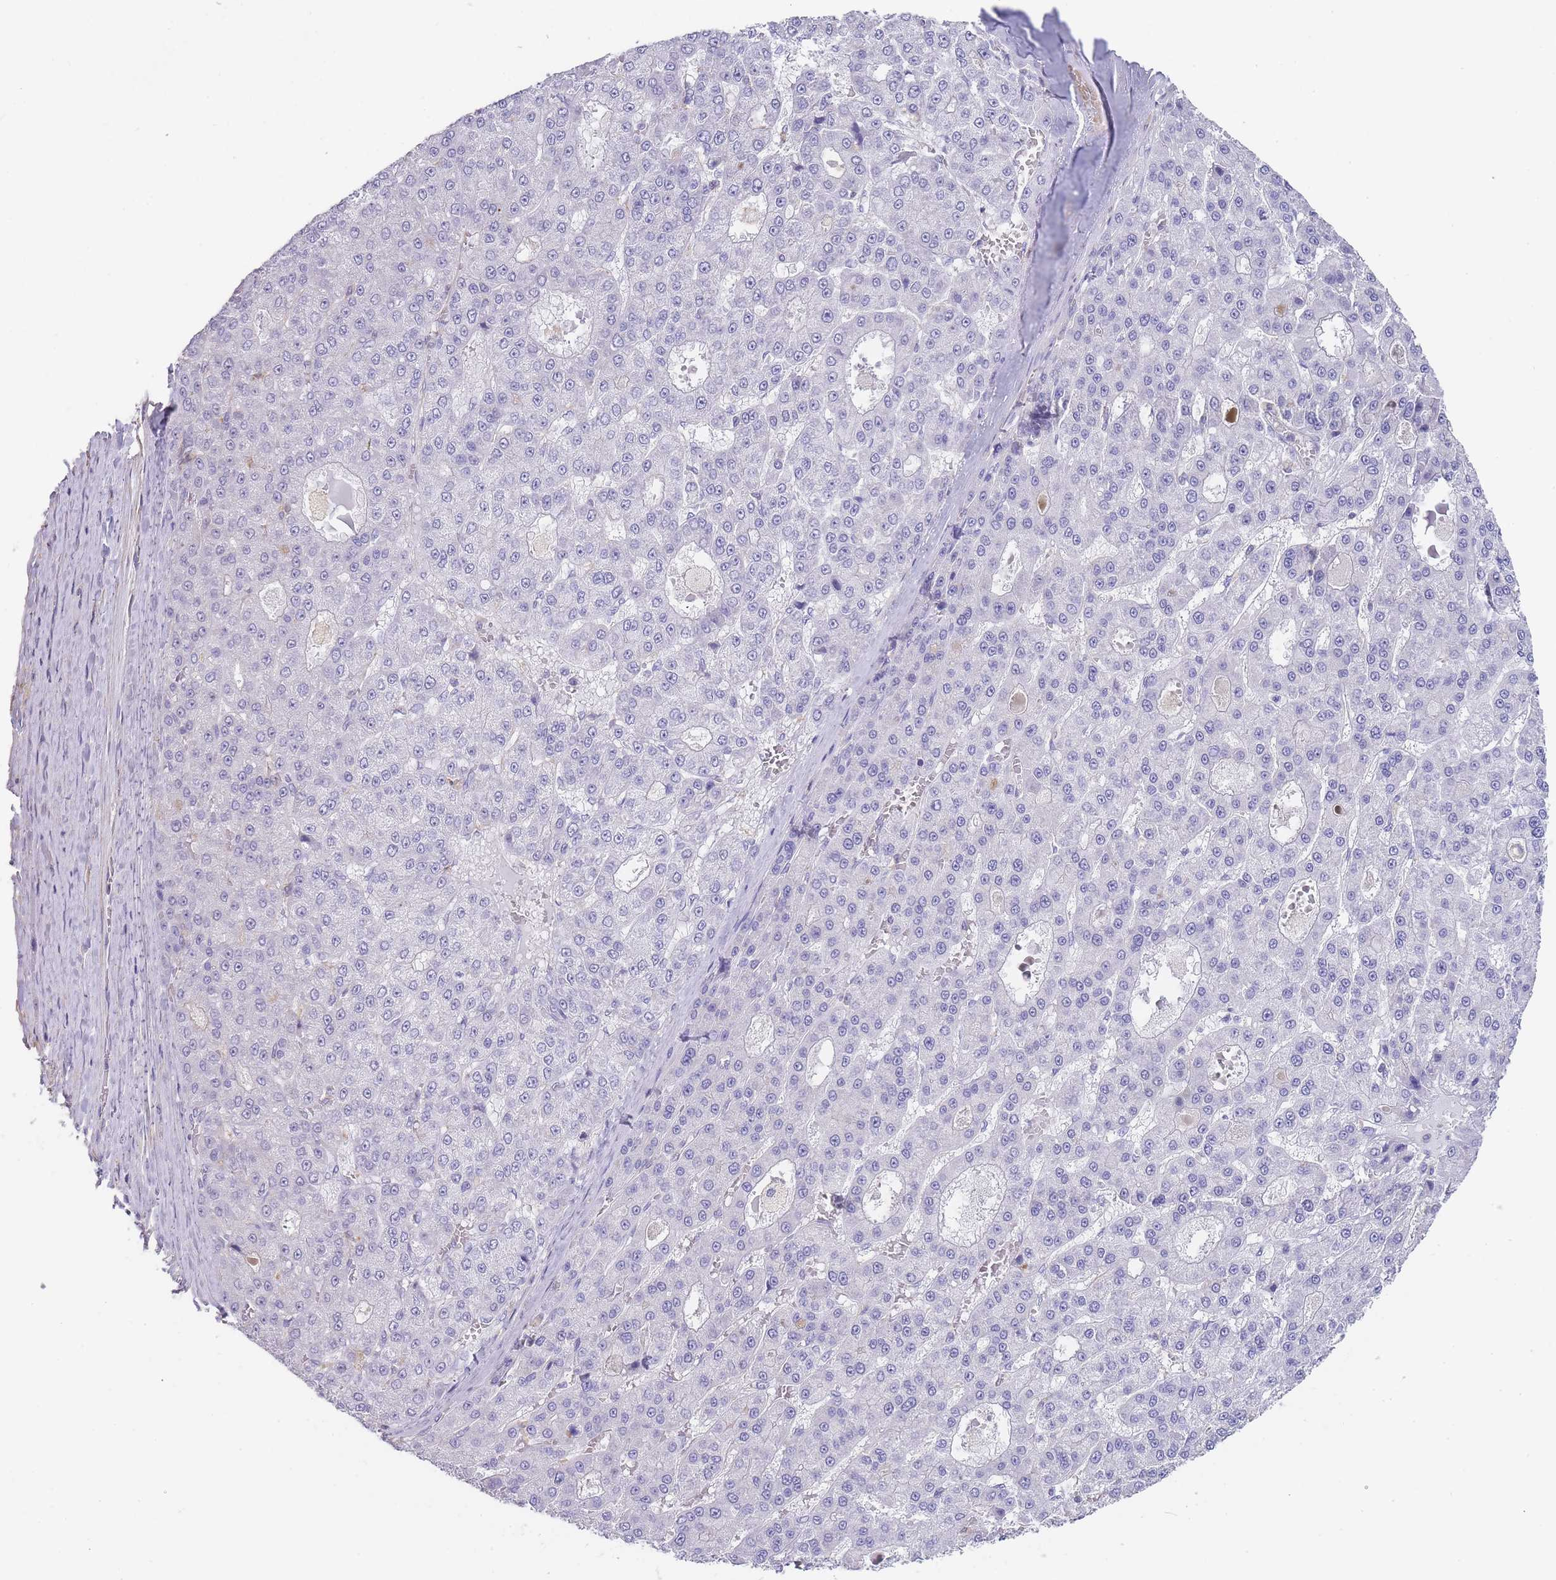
{"staining": {"intensity": "negative", "quantity": "none", "location": "none"}, "tissue": "liver cancer", "cell_type": "Tumor cells", "image_type": "cancer", "snomed": [{"axis": "morphology", "description": "Carcinoma, Hepatocellular, NOS"}, {"axis": "topography", "description": "Liver"}], "caption": "Human hepatocellular carcinoma (liver) stained for a protein using IHC exhibits no positivity in tumor cells.", "gene": "NOP14", "patient": {"sex": "male", "age": 70}}